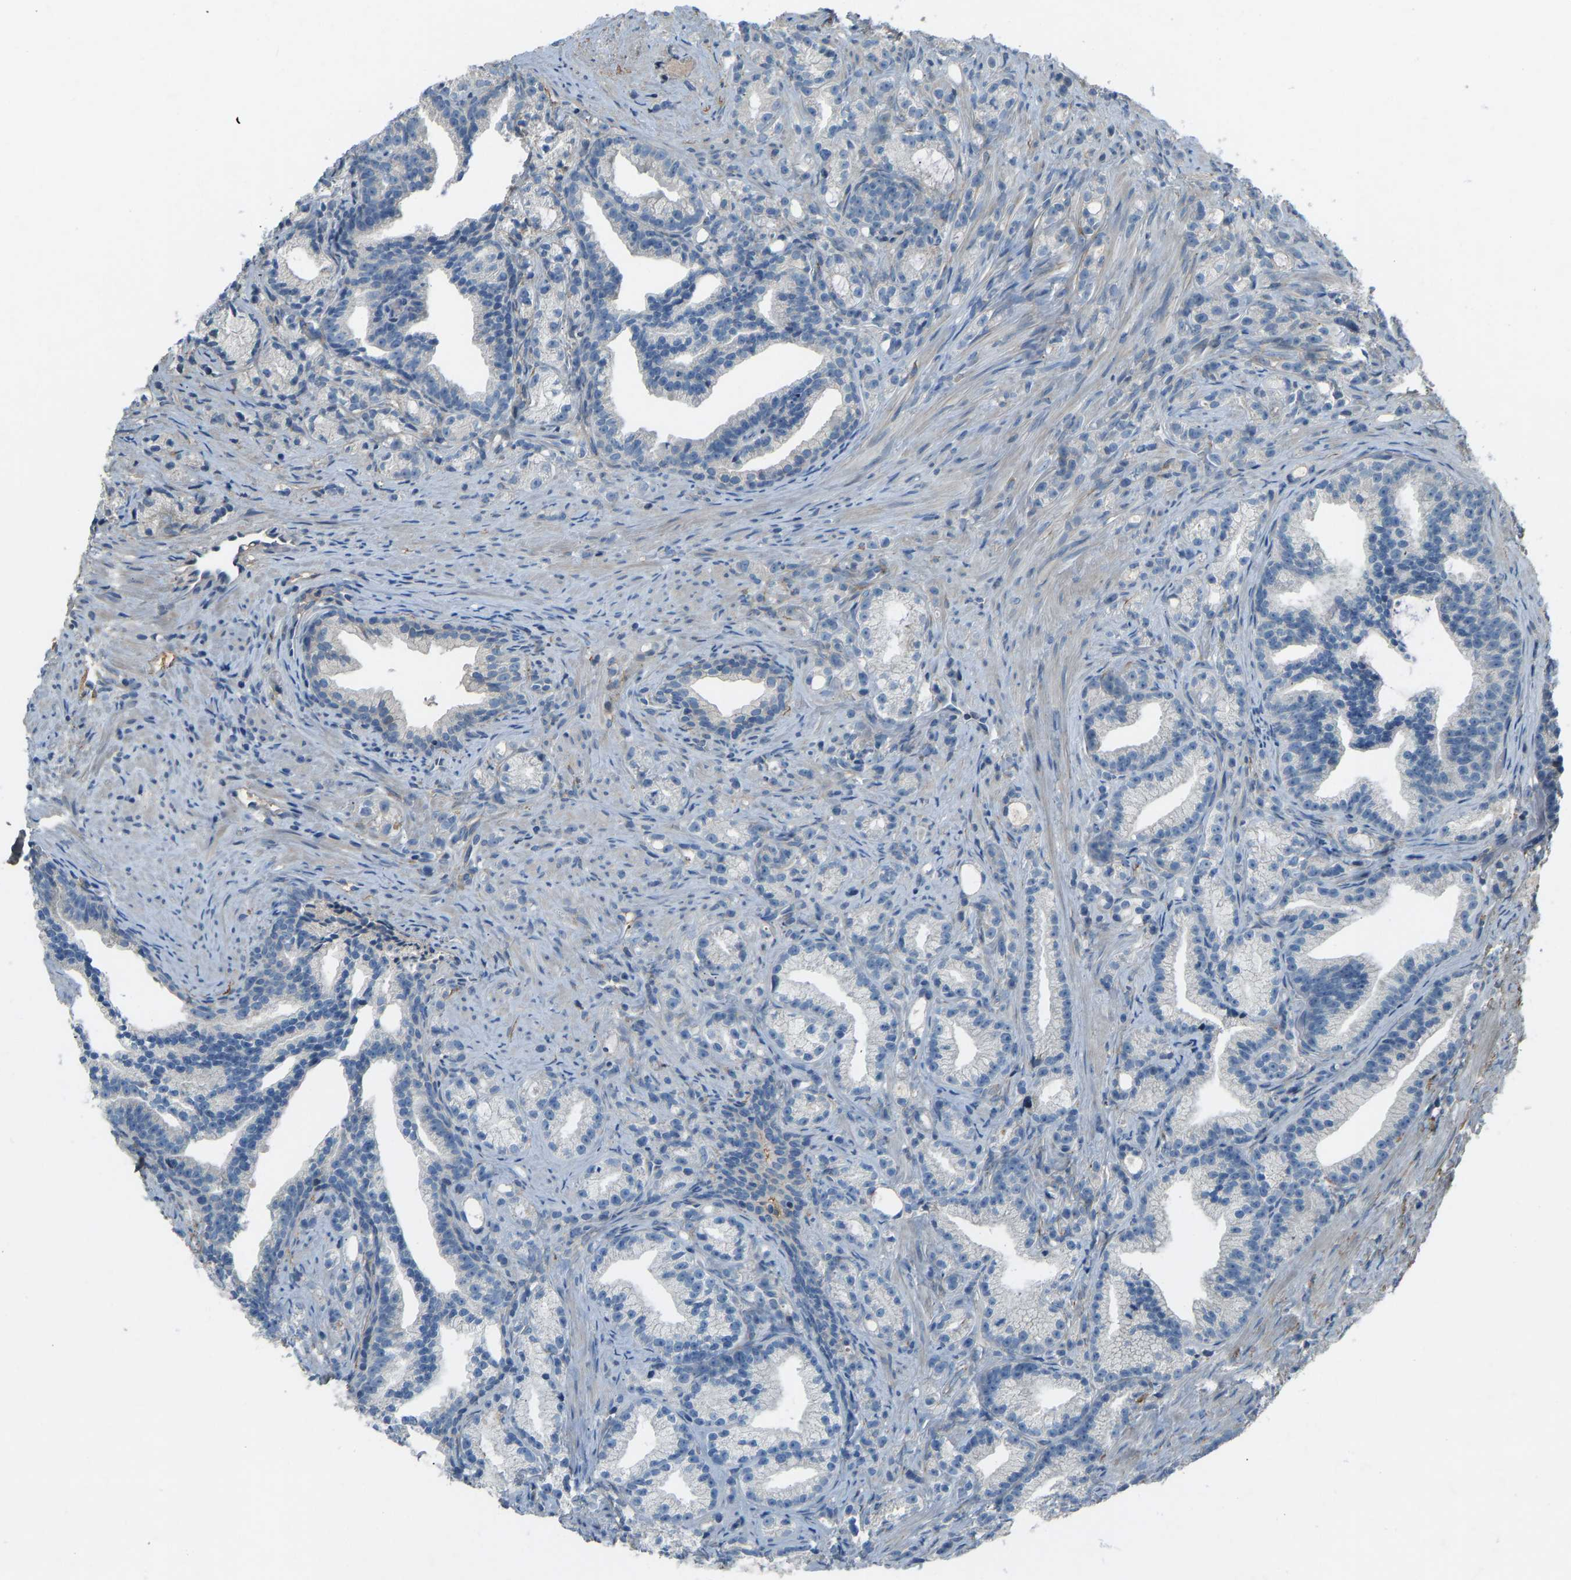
{"staining": {"intensity": "negative", "quantity": "none", "location": "none"}, "tissue": "prostate cancer", "cell_type": "Tumor cells", "image_type": "cancer", "snomed": [{"axis": "morphology", "description": "Adenocarcinoma, Low grade"}, {"axis": "topography", "description": "Prostate"}], "caption": "IHC of human prostate cancer exhibits no positivity in tumor cells. The staining was performed using DAB (3,3'-diaminobenzidine) to visualize the protein expression in brown, while the nuclei were stained in blue with hematoxylin (Magnification: 20x).", "gene": "FBLN2", "patient": {"sex": "male", "age": 89}}